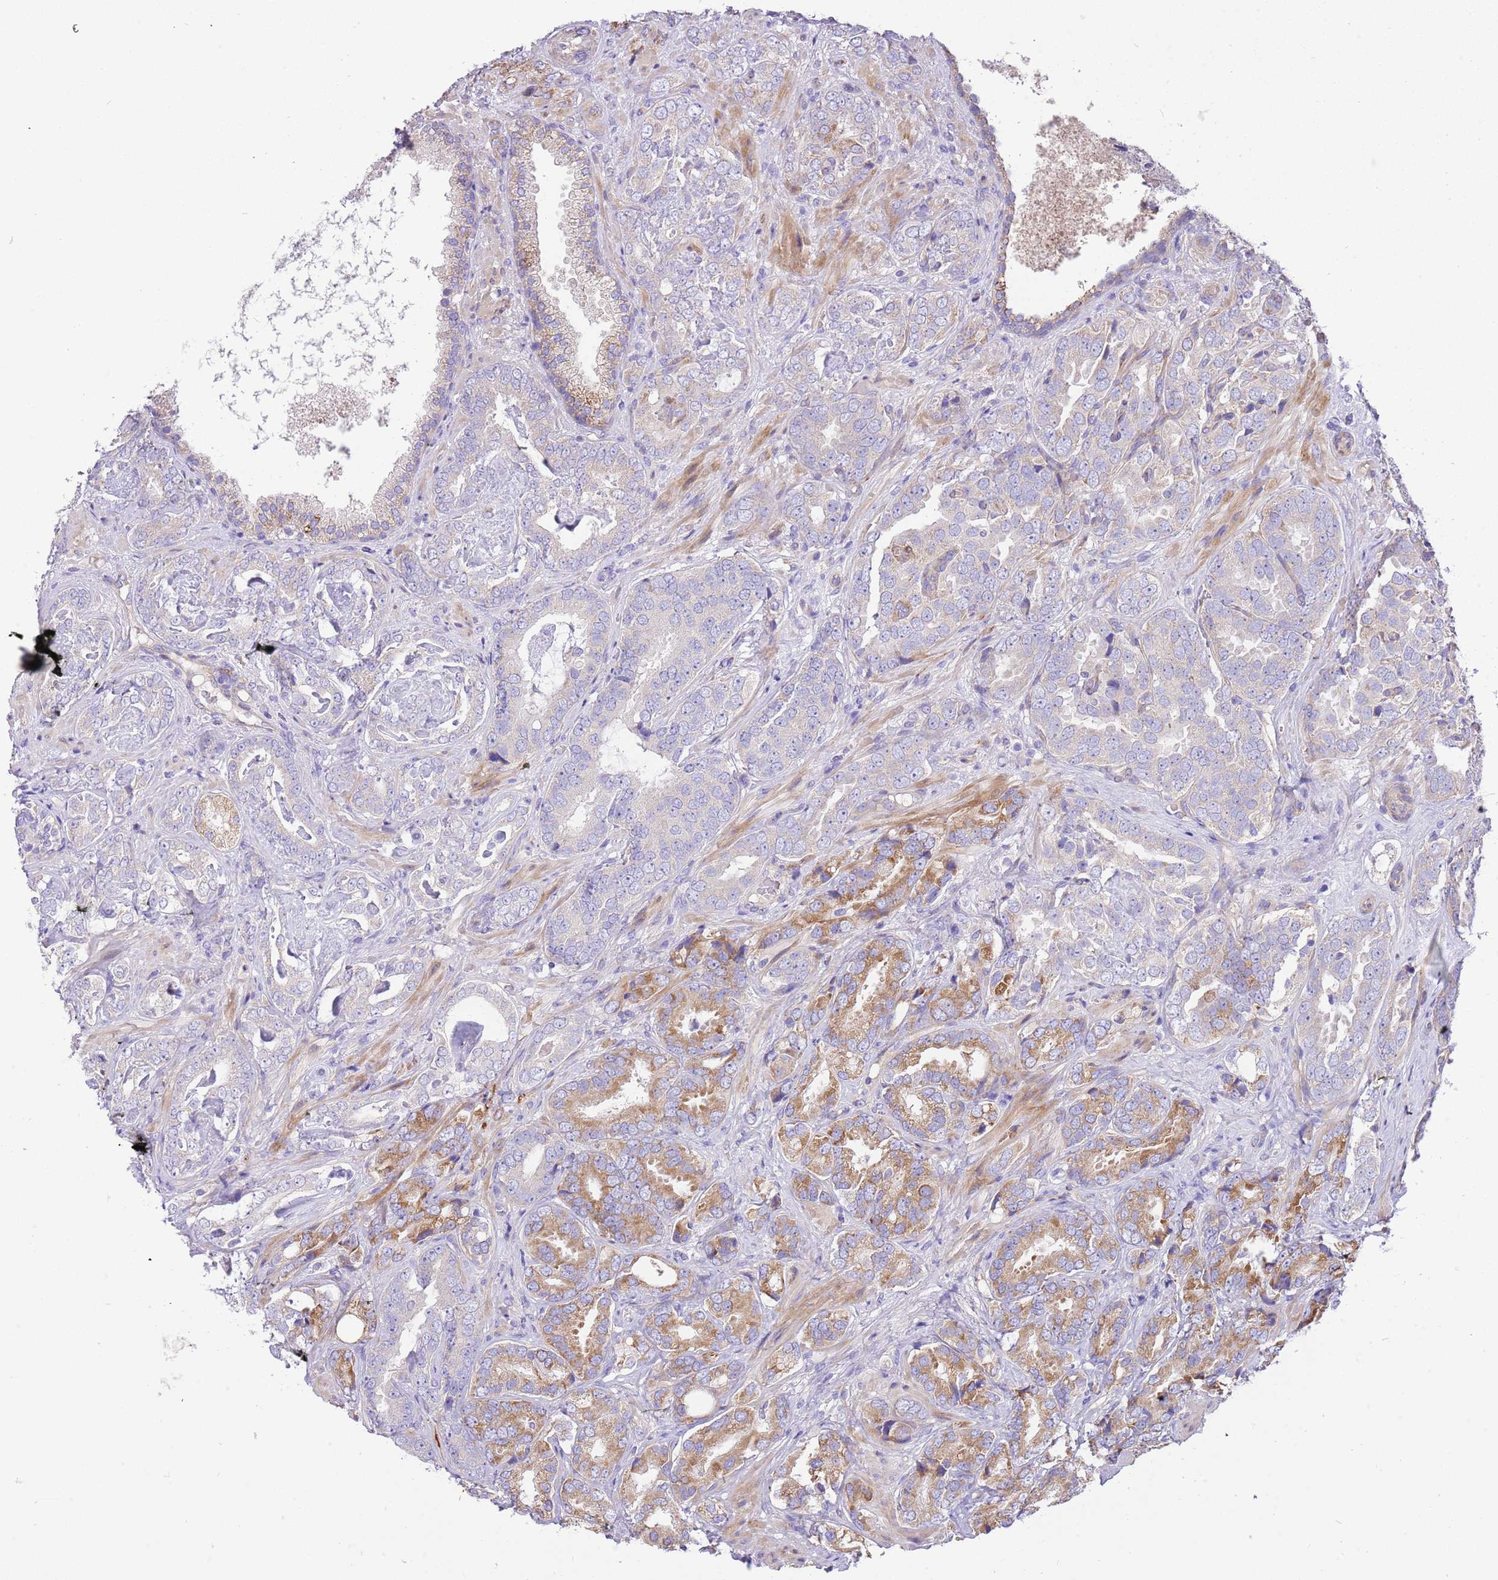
{"staining": {"intensity": "moderate", "quantity": "25%-75%", "location": "cytoplasmic/membranous"}, "tissue": "prostate cancer", "cell_type": "Tumor cells", "image_type": "cancer", "snomed": [{"axis": "morphology", "description": "Adenocarcinoma, High grade"}, {"axis": "topography", "description": "Prostate"}], "caption": "IHC of prostate cancer displays medium levels of moderate cytoplasmic/membranous expression in approximately 25%-75% of tumor cells.", "gene": "SERINC3", "patient": {"sex": "male", "age": 71}}